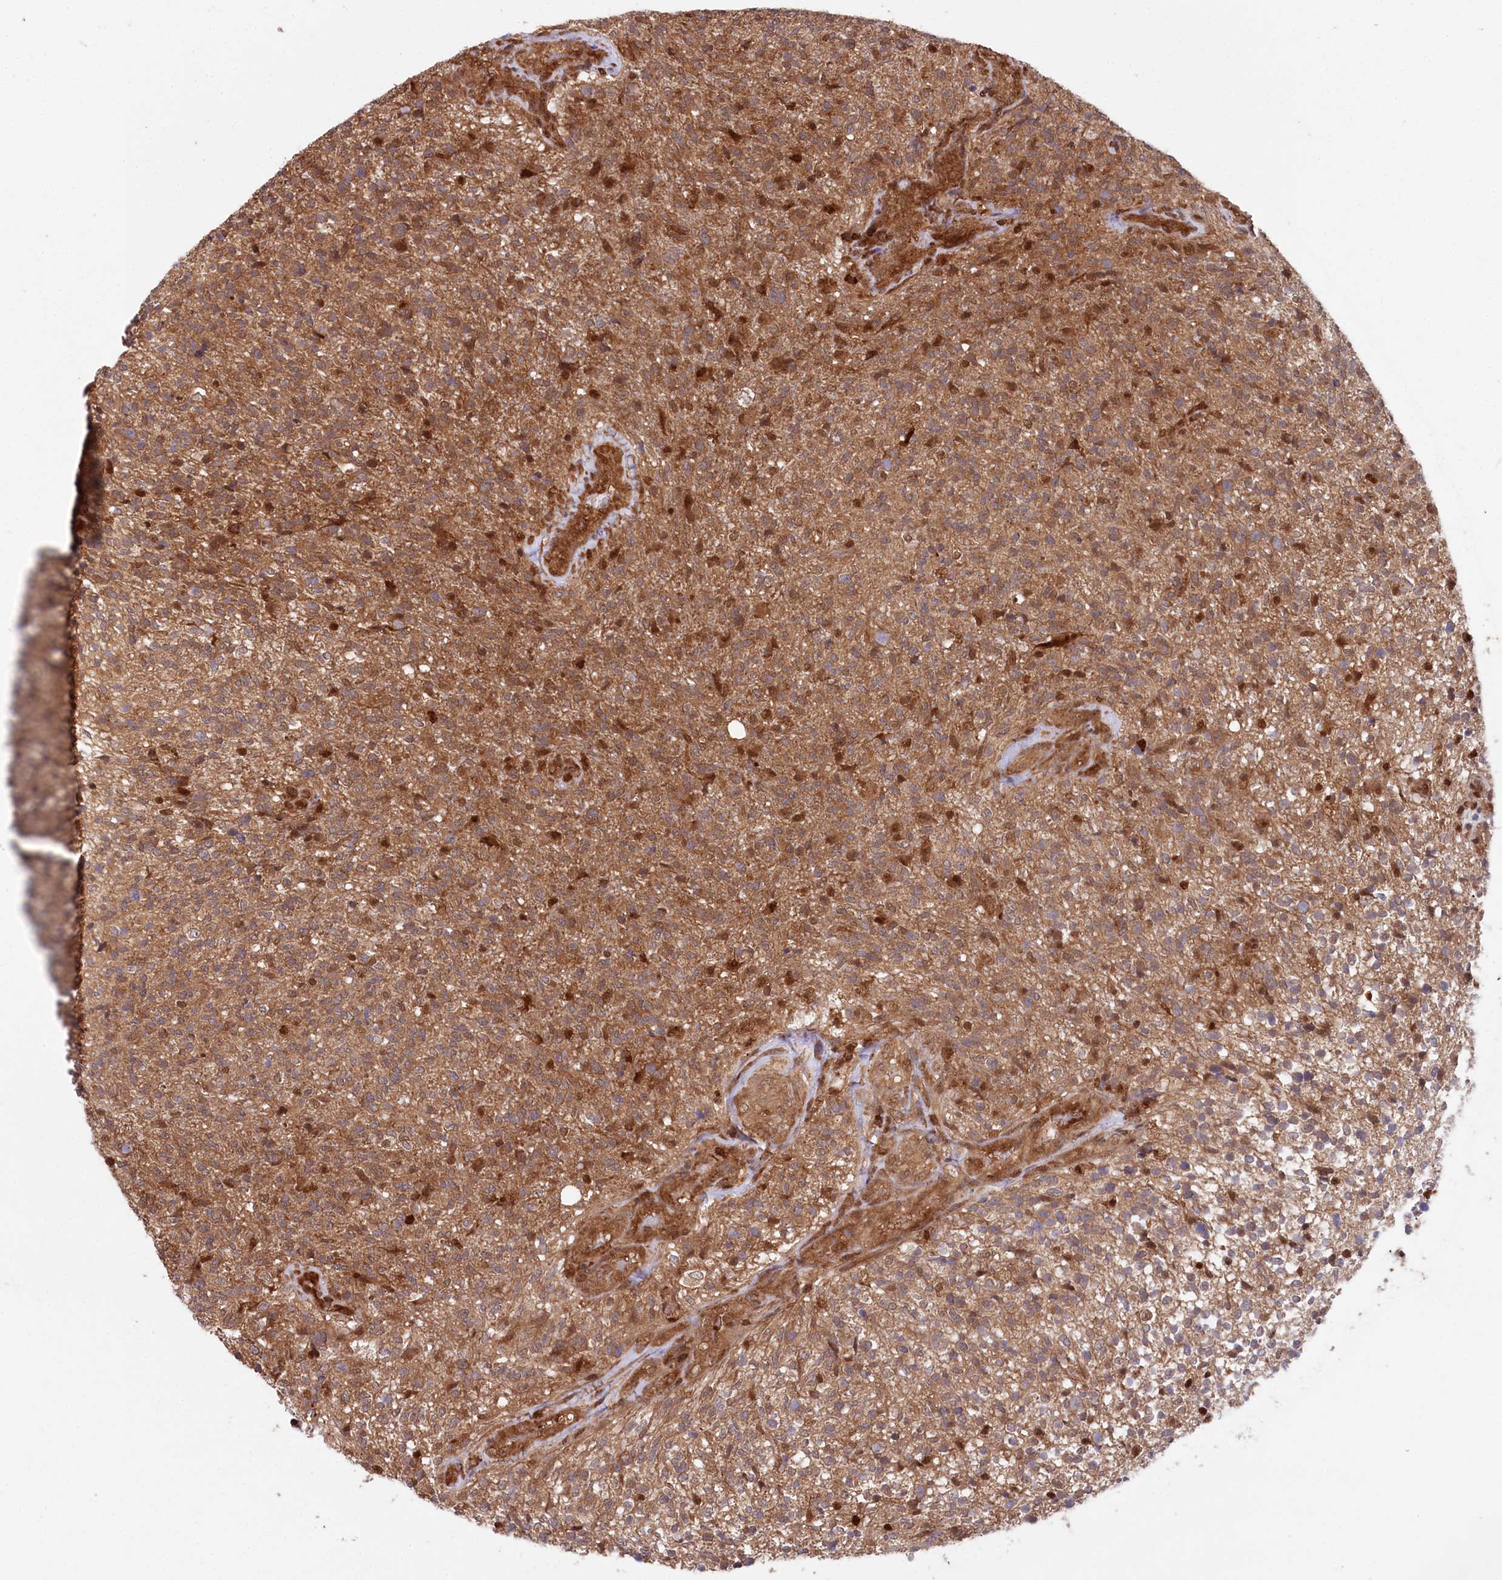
{"staining": {"intensity": "moderate", "quantity": ">75%", "location": "cytoplasmic/membranous"}, "tissue": "glioma", "cell_type": "Tumor cells", "image_type": "cancer", "snomed": [{"axis": "morphology", "description": "Glioma, malignant, High grade"}, {"axis": "topography", "description": "Brain"}], "caption": "Human glioma stained with a protein marker displays moderate staining in tumor cells.", "gene": "LSG1", "patient": {"sex": "male", "age": 56}}